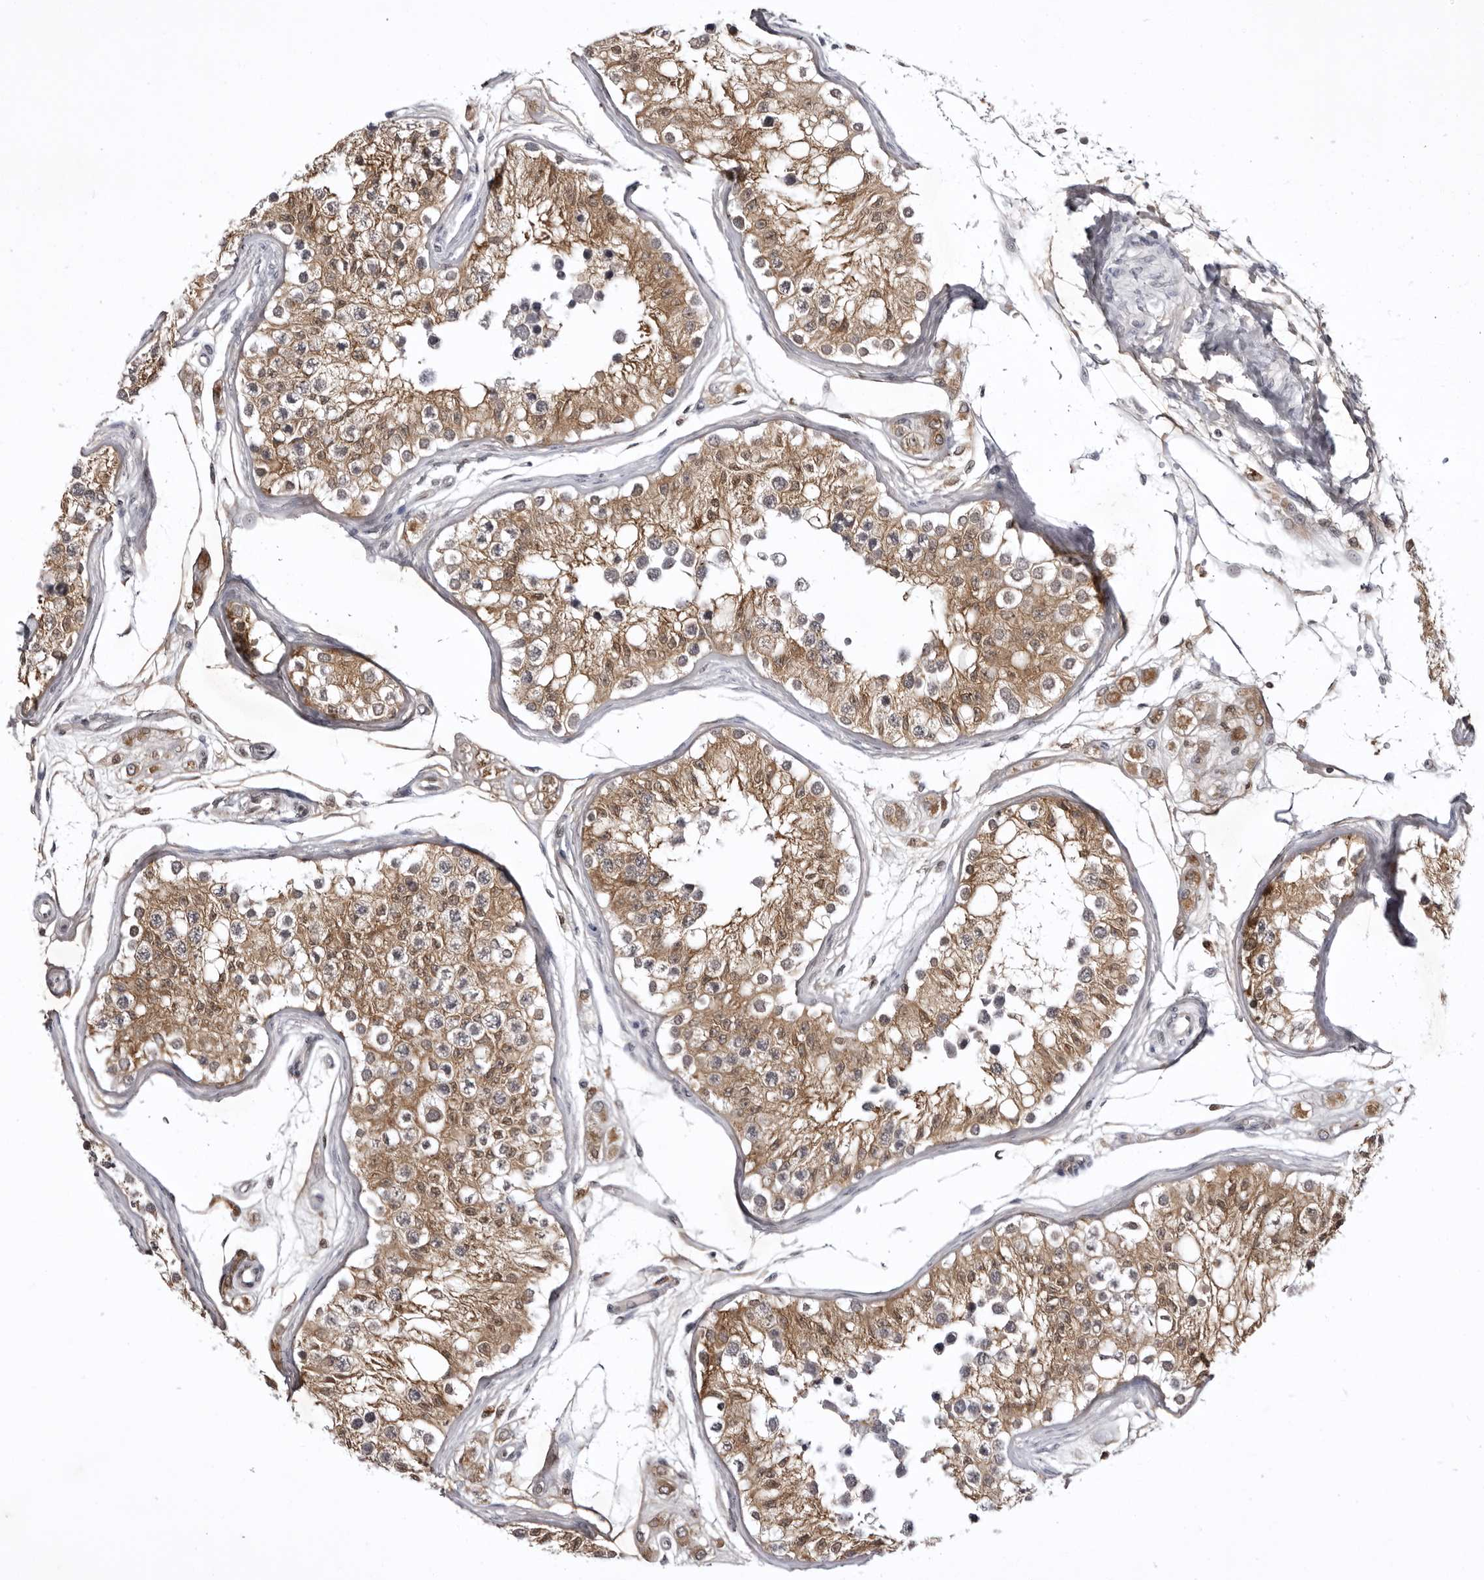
{"staining": {"intensity": "moderate", "quantity": ">75%", "location": "cytoplasmic/membranous"}, "tissue": "testis", "cell_type": "Cells in seminiferous ducts", "image_type": "normal", "snomed": [{"axis": "morphology", "description": "Normal tissue, NOS"}, {"axis": "morphology", "description": "Adenocarcinoma, metastatic, NOS"}, {"axis": "topography", "description": "Testis"}], "caption": "The photomicrograph demonstrates immunohistochemical staining of unremarkable testis. There is moderate cytoplasmic/membranous positivity is identified in approximately >75% of cells in seminiferous ducts.", "gene": "USP43", "patient": {"sex": "male", "age": 26}}